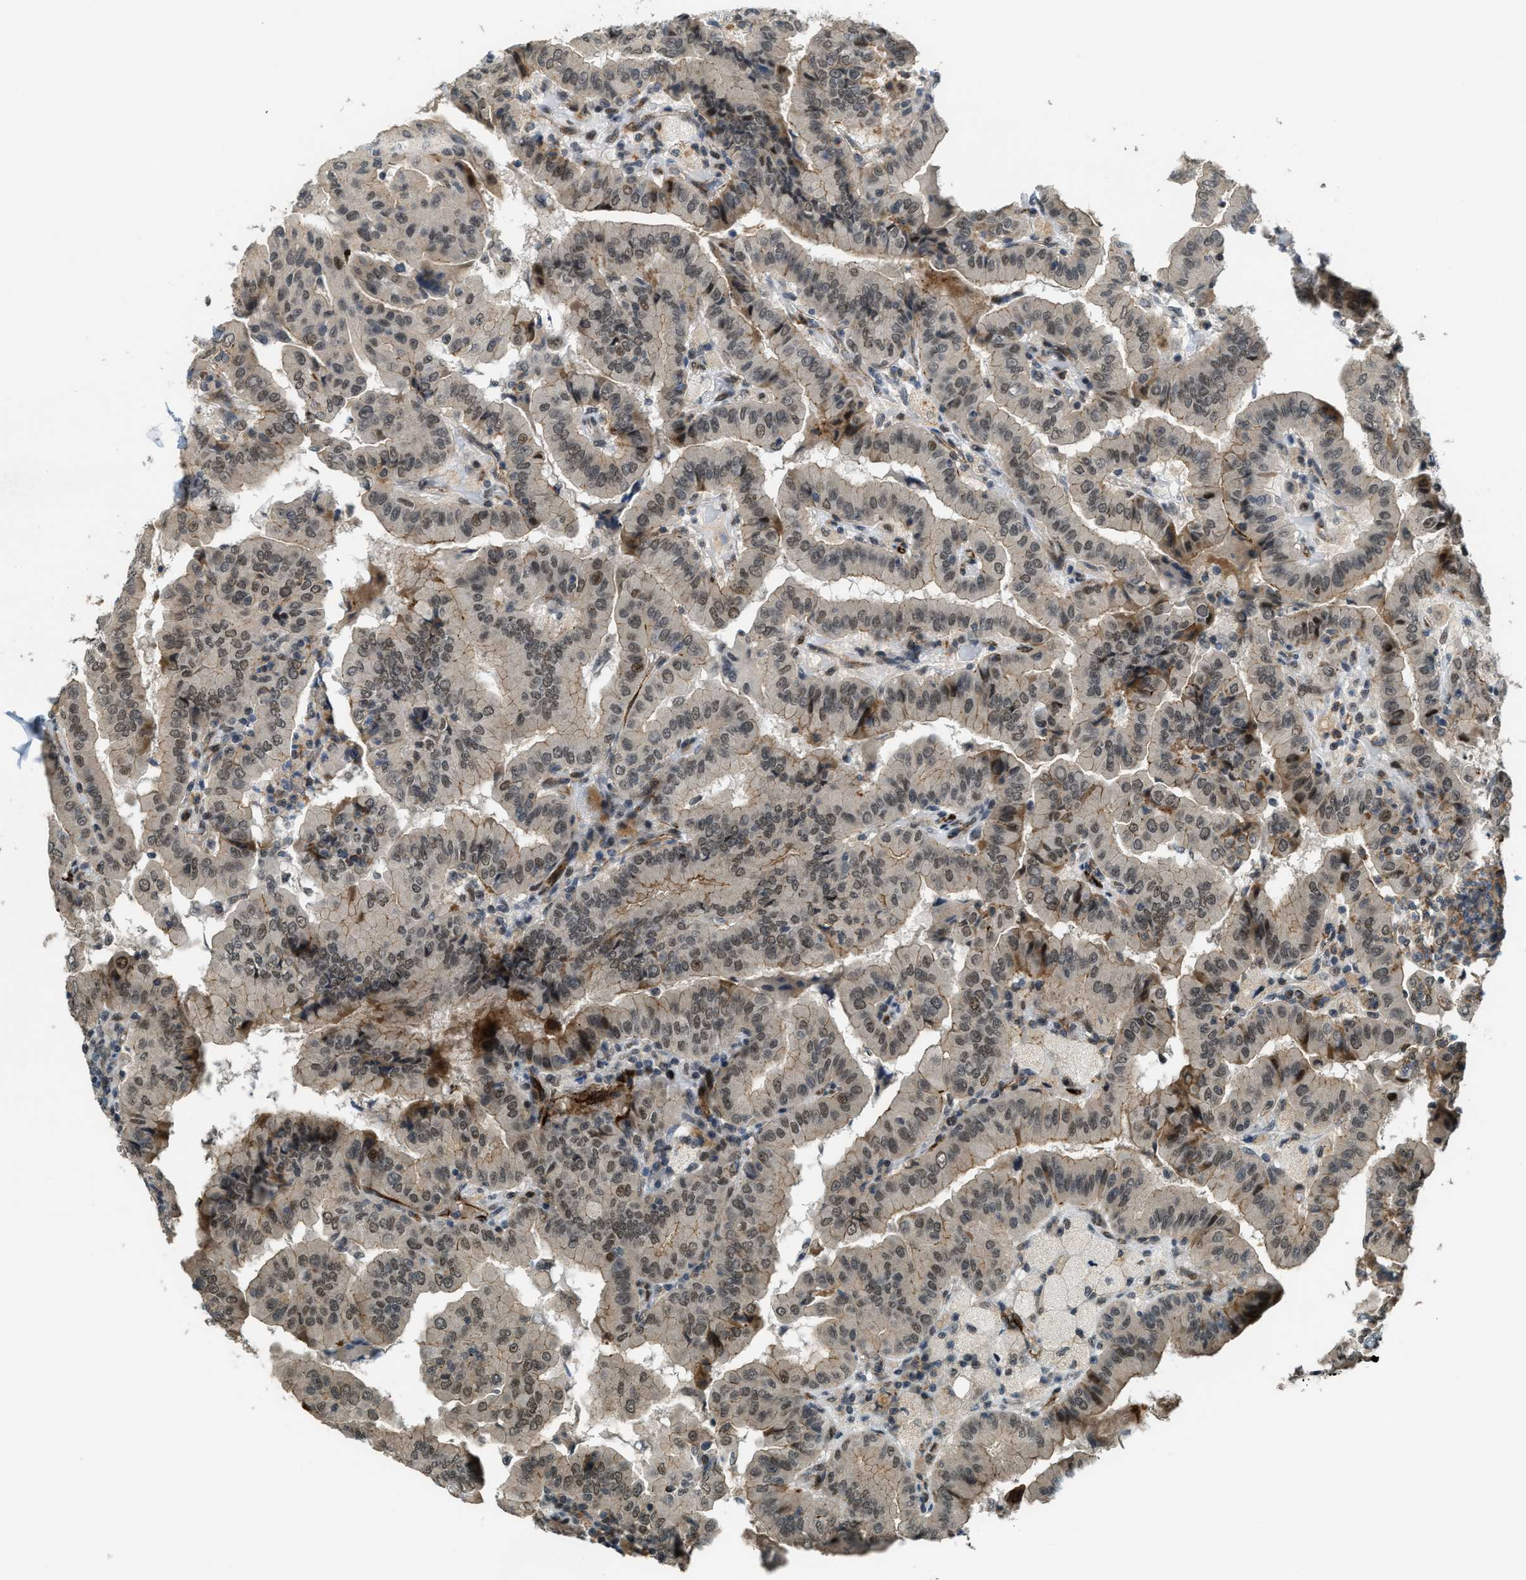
{"staining": {"intensity": "weak", "quantity": "25%-75%", "location": "nuclear"}, "tissue": "thyroid cancer", "cell_type": "Tumor cells", "image_type": "cancer", "snomed": [{"axis": "morphology", "description": "Papillary adenocarcinoma, NOS"}, {"axis": "topography", "description": "Thyroid gland"}], "caption": "Tumor cells display low levels of weak nuclear positivity in approximately 25%-75% of cells in human papillary adenocarcinoma (thyroid). The protein of interest is shown in brown color, while the nuclei are stained blue.", "gene": "DPF2", "patient": {"sex": "male", "age": 33}}